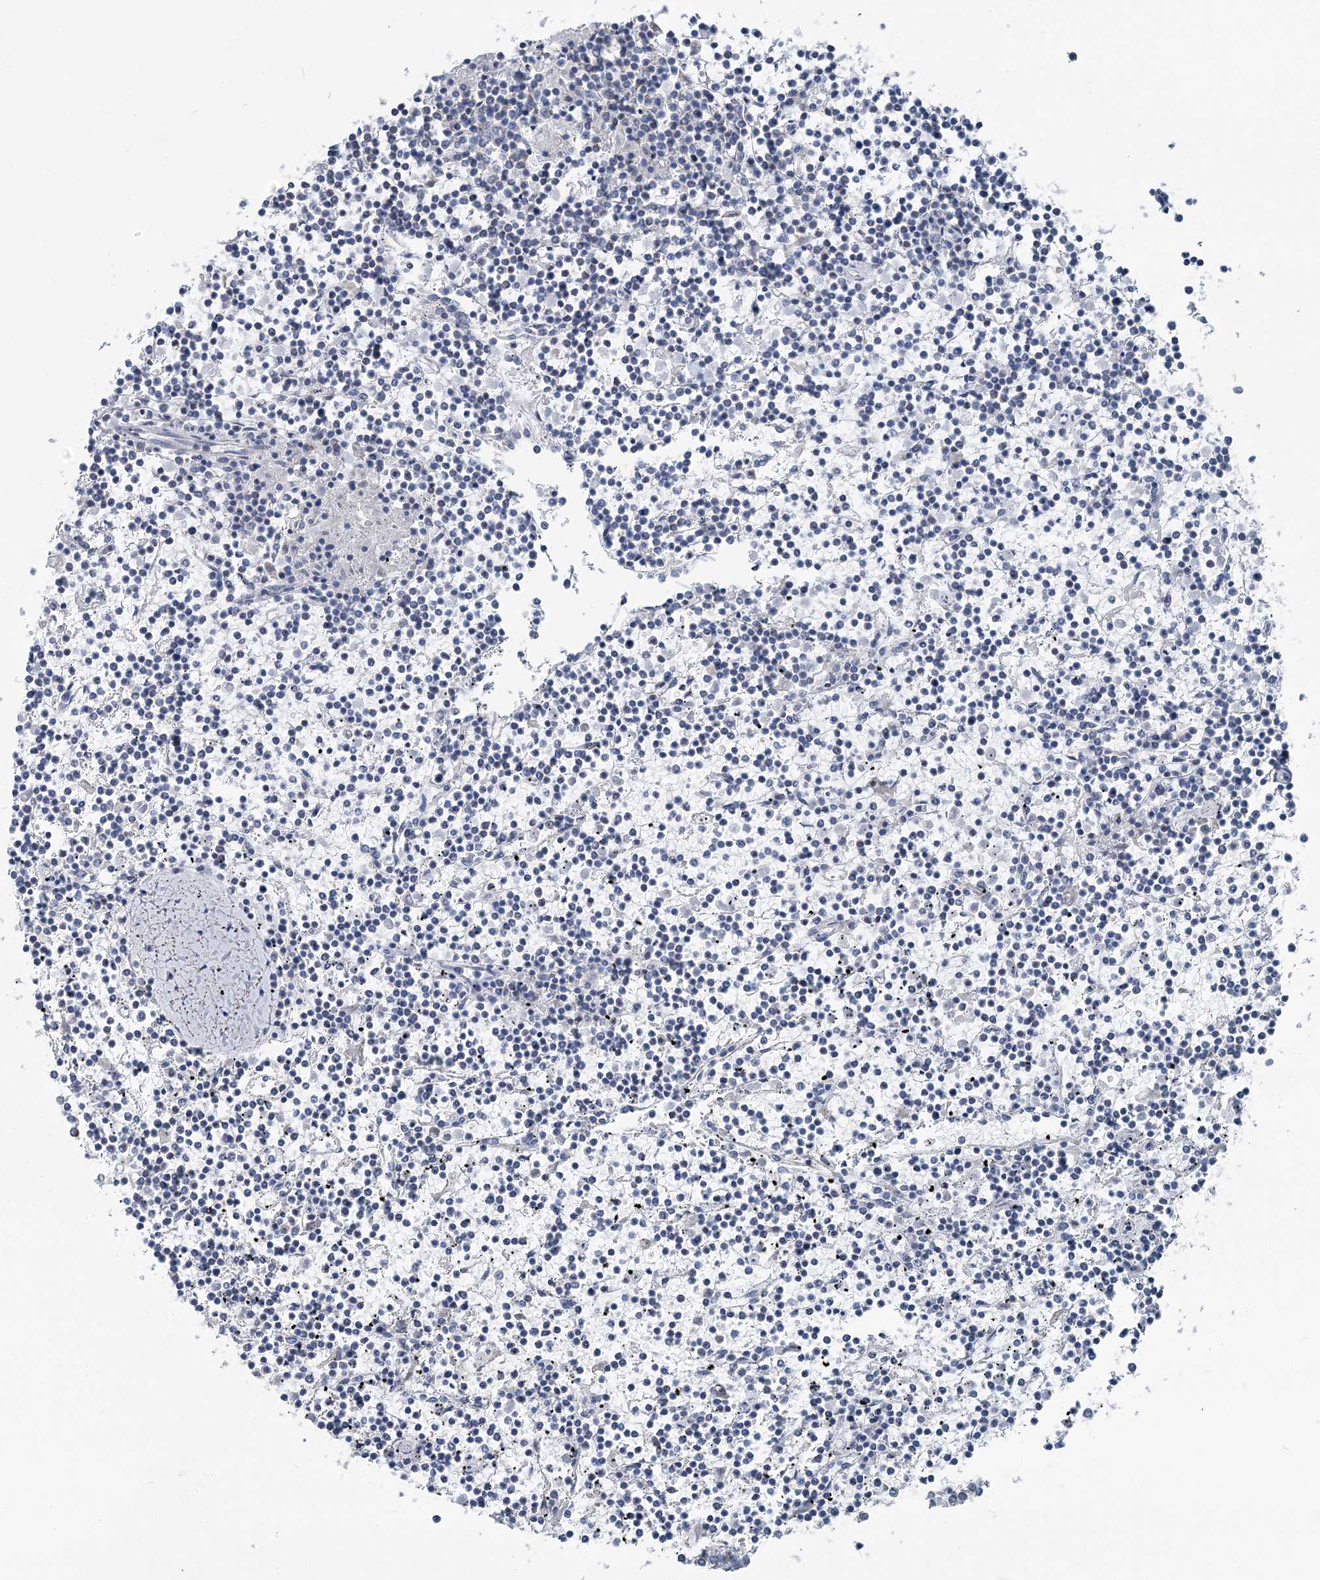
{"staining": {"intensity": "negative", "quantity": "none", "location": "none"}, "tissue": "lymphoma", "cell_type": "Tumor cells", "image_type": "cancer", "snomed": [{"axis": "morphology", "description": "Malignant lymphoma, non-Hodgkin's type, Low grade"}, {"axis": "topography", "description": "Spleen"}], "caption": "Human lymphoma stained for a protein using IHC displays no expression in tumor cells.", "gene": "MARK2", "patient": {"sex": "female", "age": 19}}